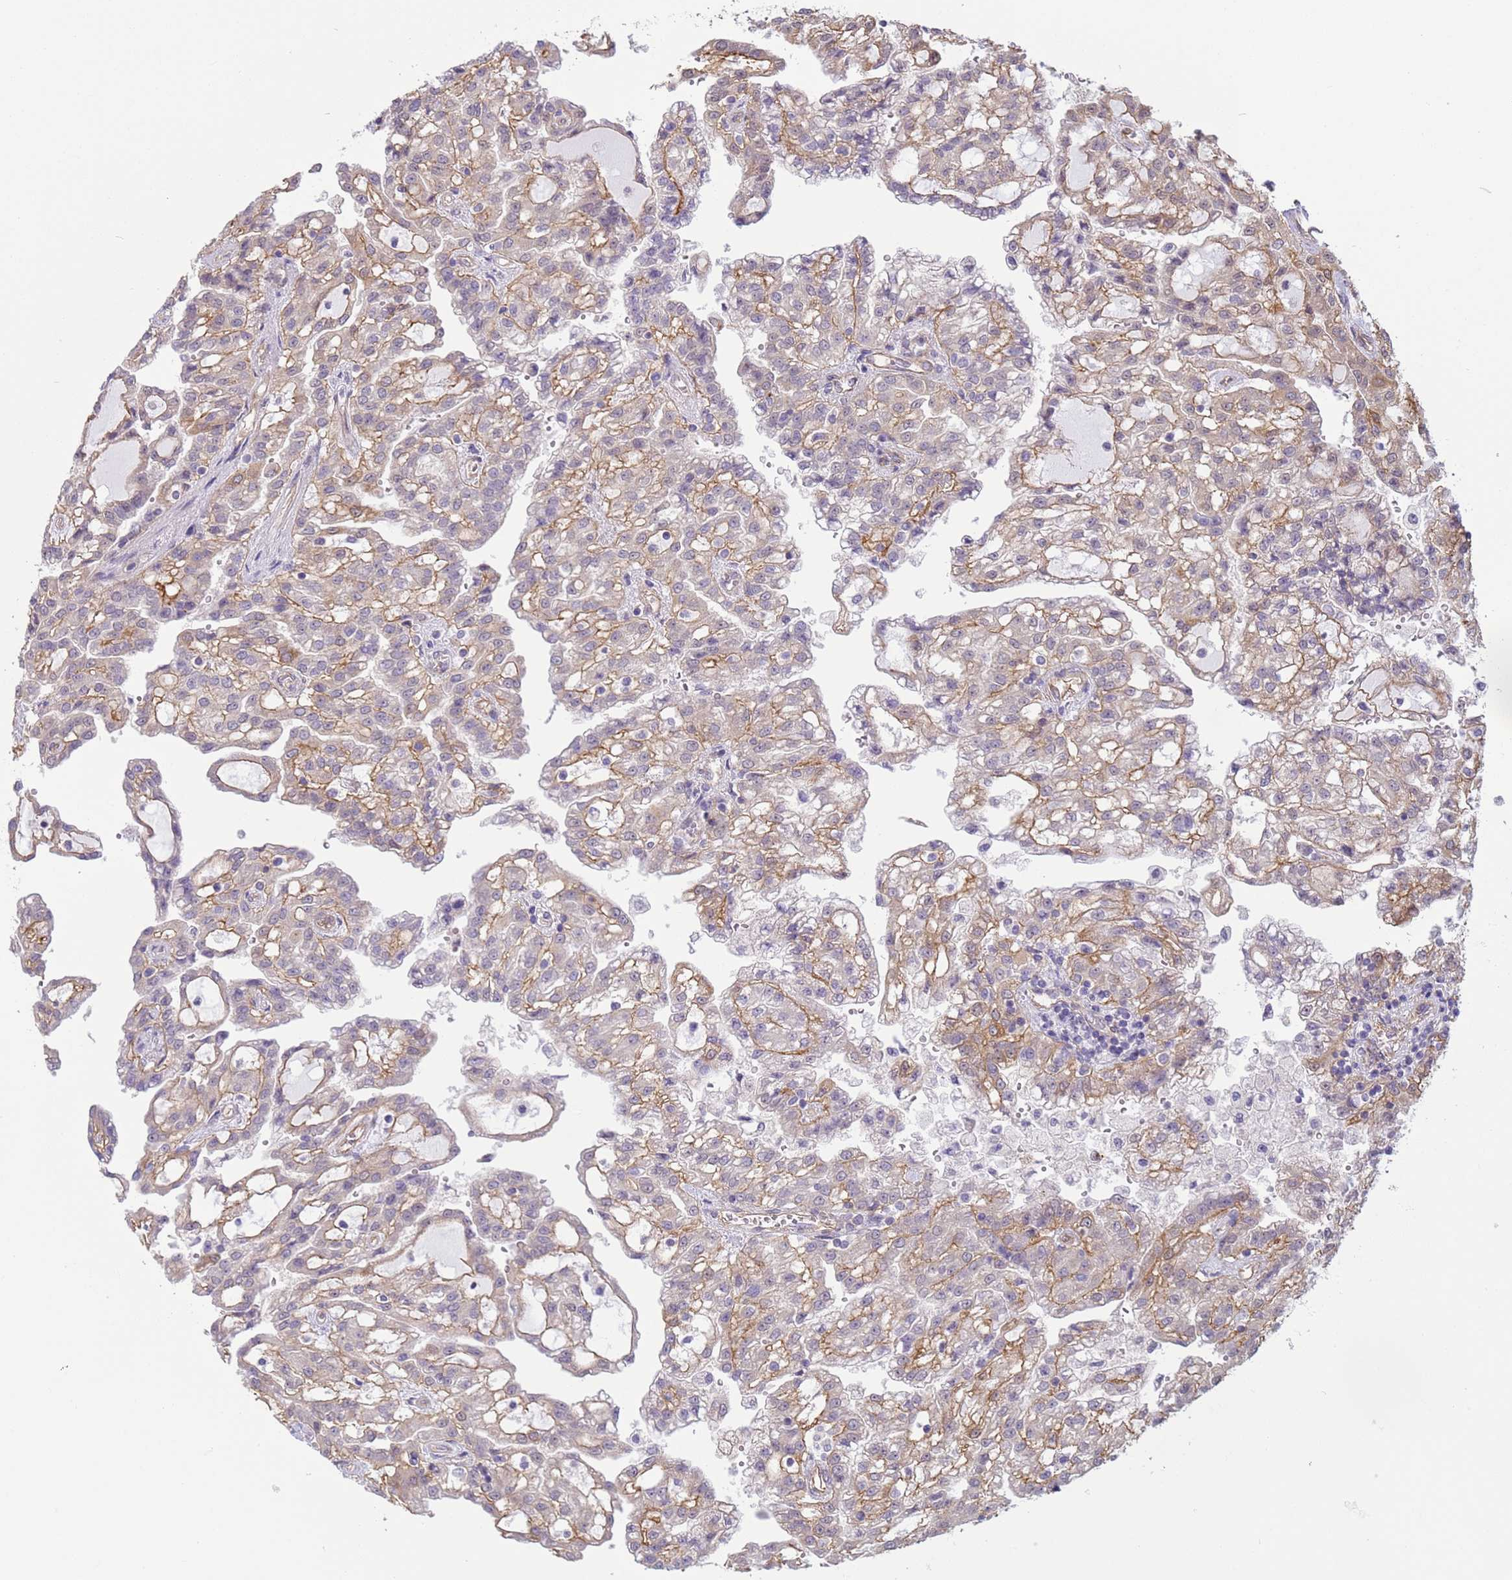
{"staining": {"intensity": "negative", "quantity": "none", "location": "none"}, "tissue": "renal cancer", "cell_type": "Tumor cells", "image_type": "cancer", "snomed": [{"axis": "morphology", "description": "Adenocarcinoma, NOS"}, {"axis": "topography", "description": "Kidney"}], "caption": "High magnification brightfield microscopy of adenocarcinoma (renal) stained with DAB (3,3'-diaminobenzidine) (brown) and counterstained with hematoxylin (blue): tumor cells show no significant expression.", "gene": "ITGB4", "patient": {"sex": "male", "age": 63}}